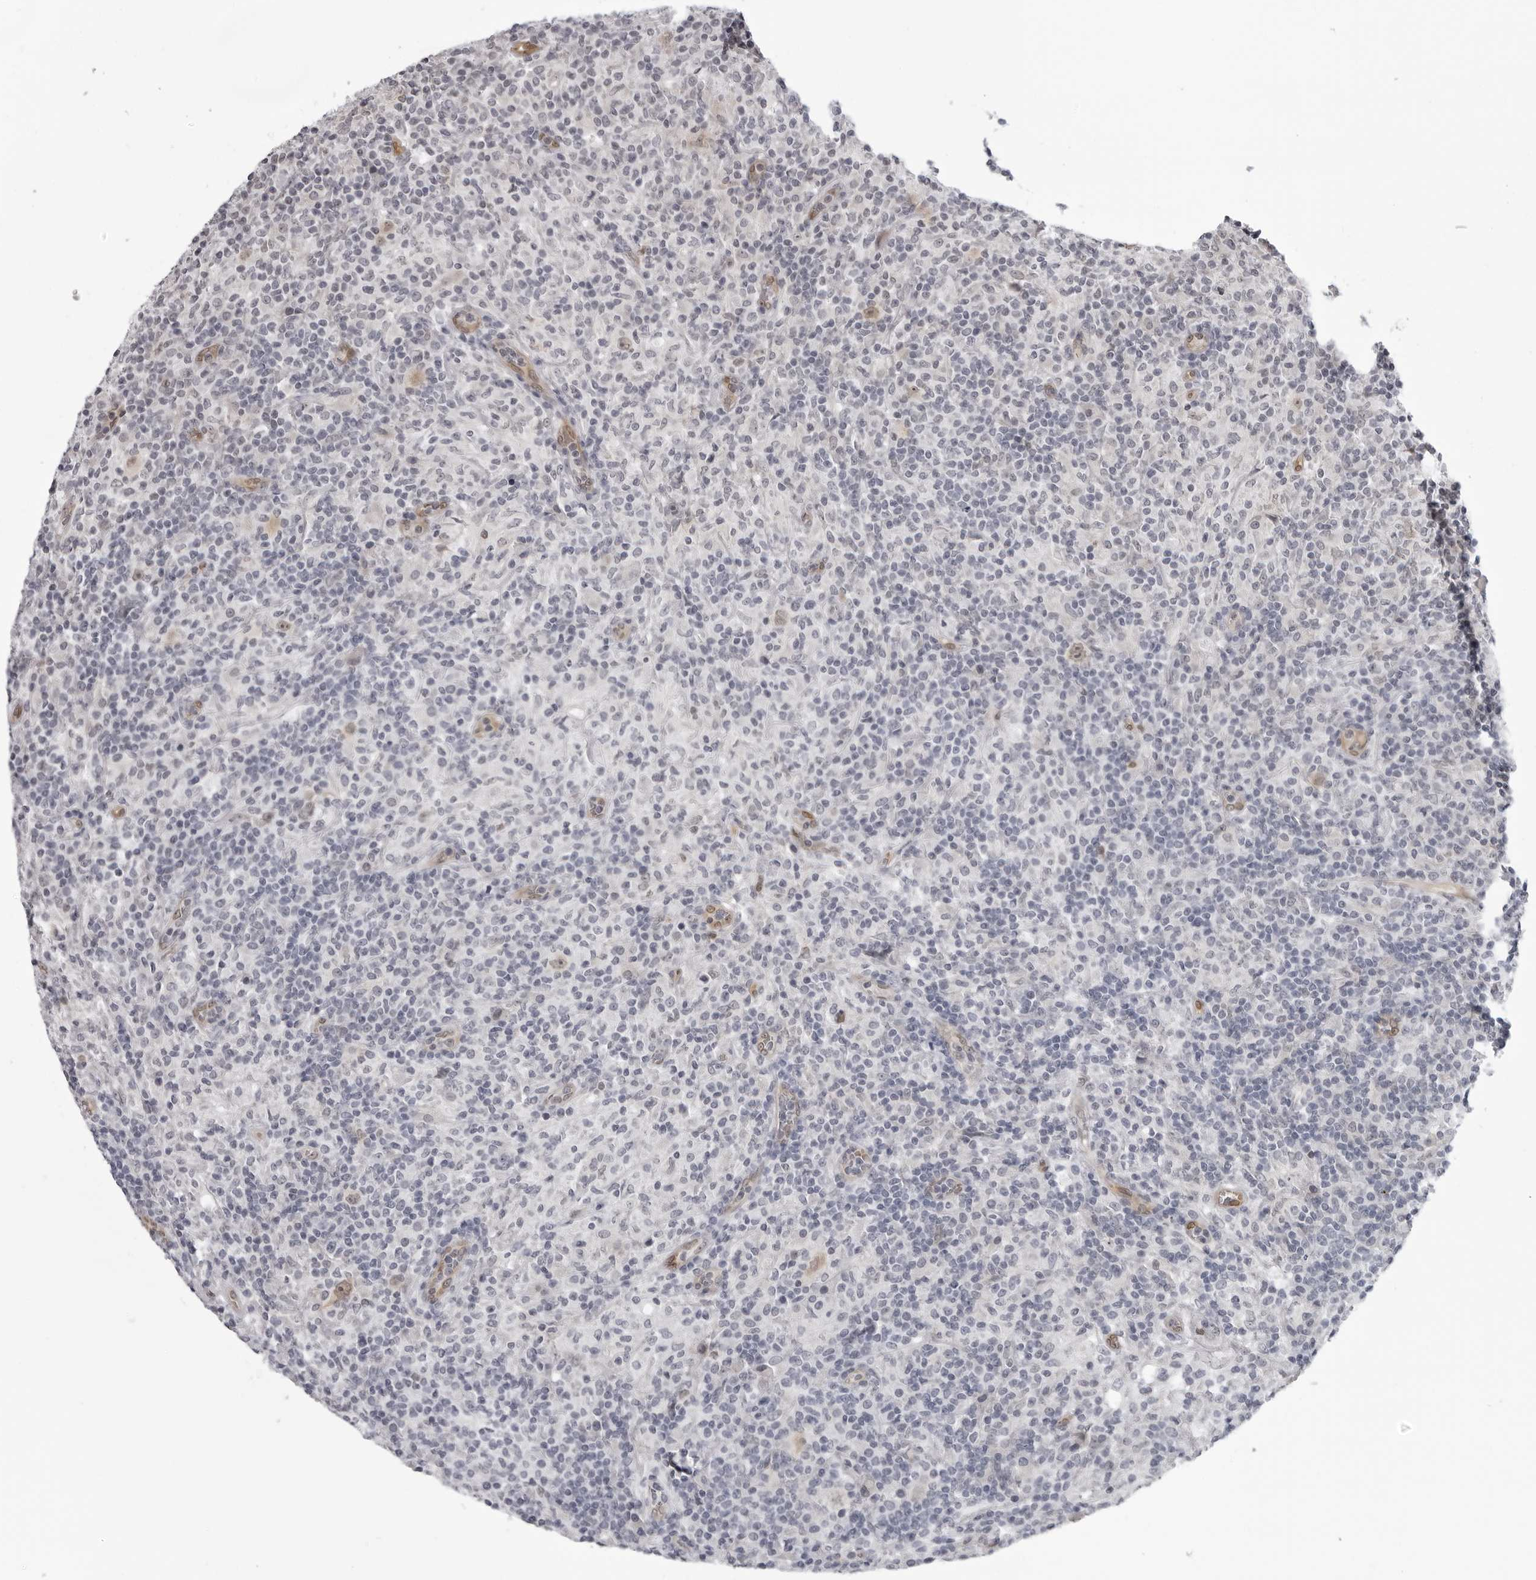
{"staining": {"intensity": "weak", "quantity": ">75%", "location": "nuclear"}, "tissue": "lymphoma", "cell_type": "Tumor cells", "image_type": "cancer", "snomed": [{"axis": "morphology", "description": "Hodgkin's disease, NOS"}, {"axis": "topography", "description": "Lymph node"}], "caption": "This image displays immunohistochemistry (IHC) staining of human Hodgkin's disease, with low weak nuclear positivity in approximately >75% of tumor cells.", "gene": "MAPK12", "patient": {"sex": "male", "age": 70}}